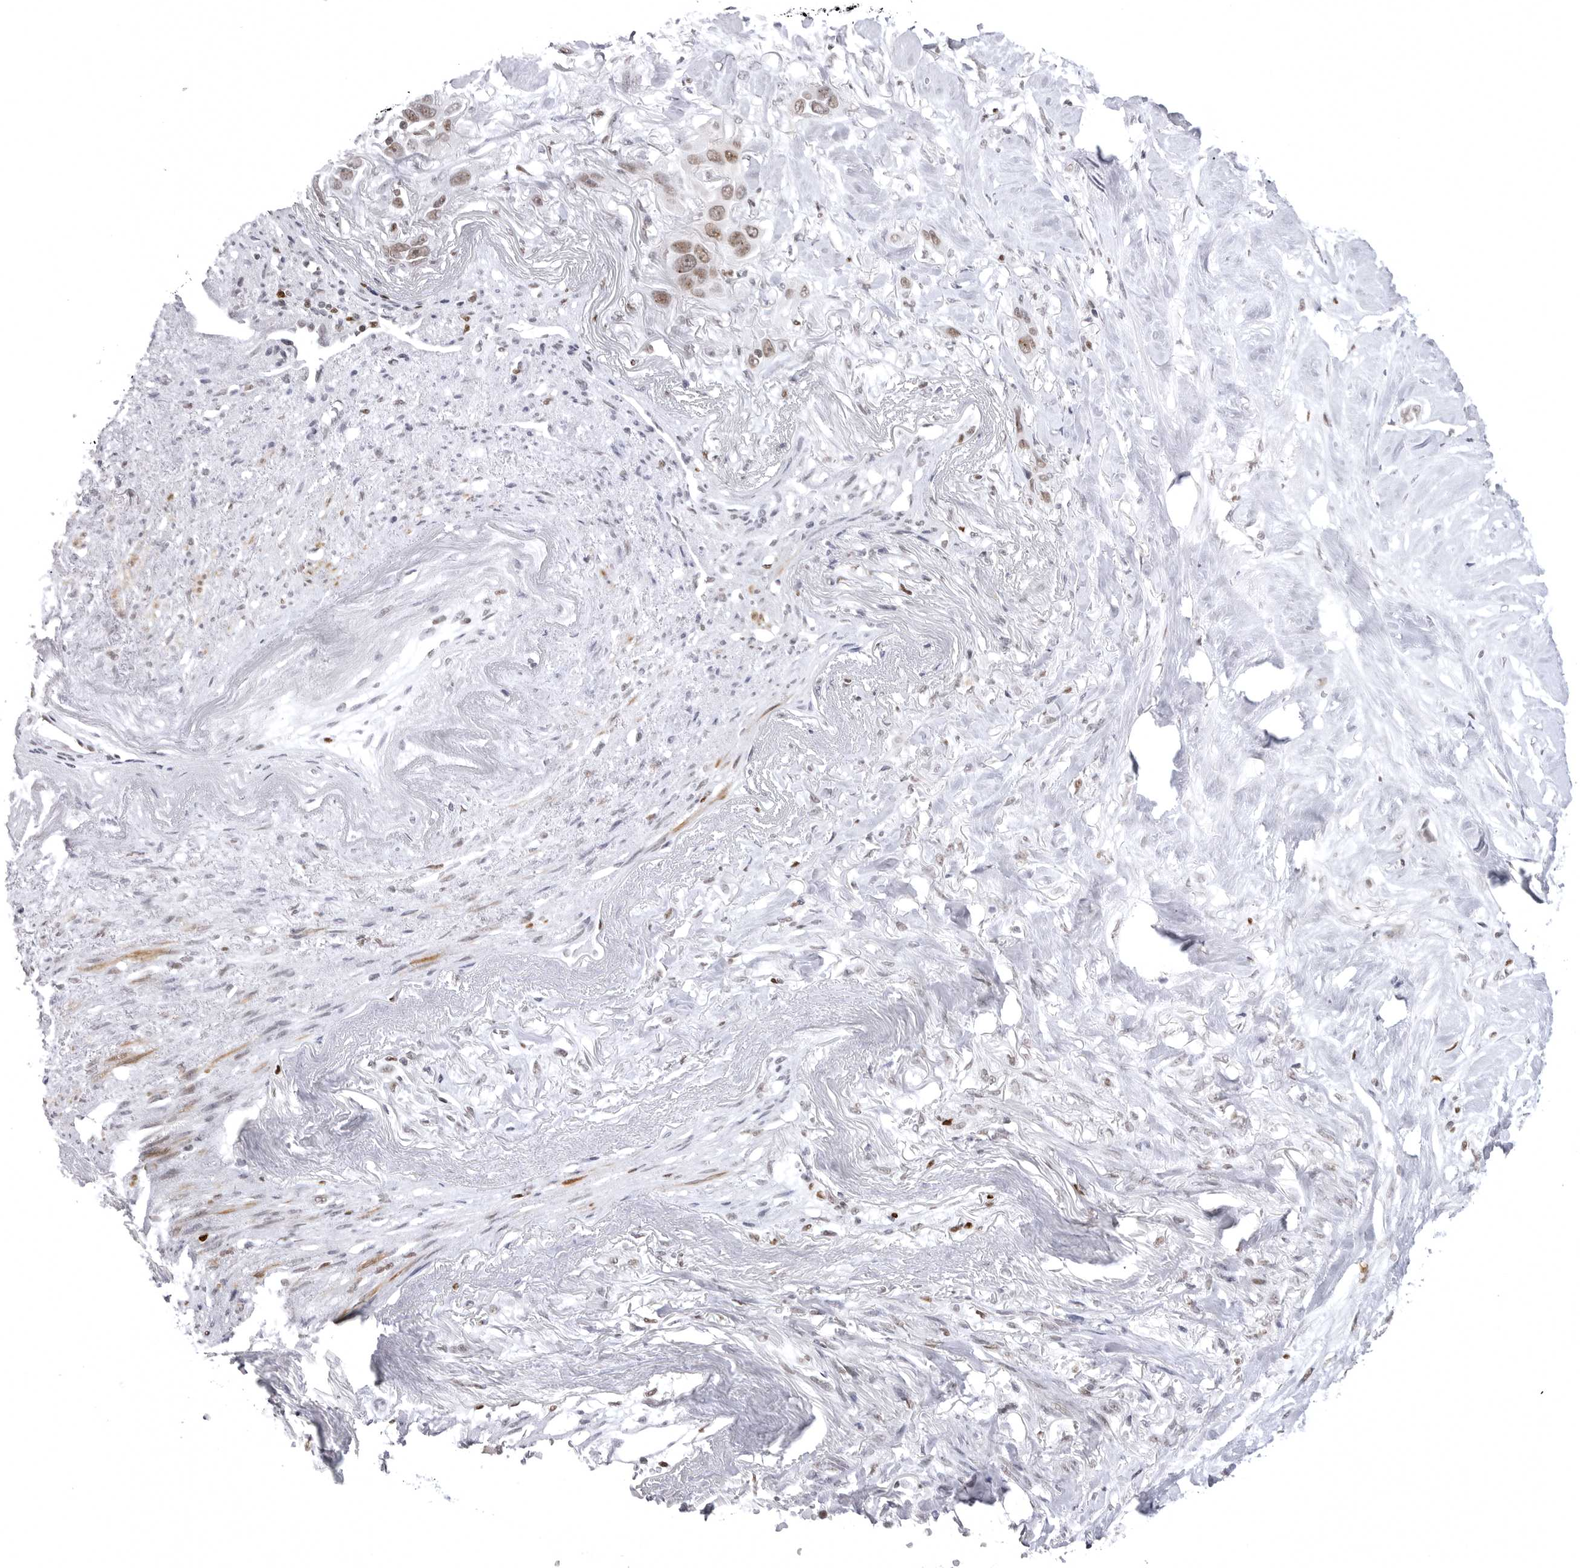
{"staining": {"intensity": "weak", "quantity": ">75%", "location": "nuclear"}, "tissue": "pancreatic cancer", "cell_type": "Tumor cells", "image_type": "cancer", "snomed": [{"axis": "morphology", "description": "Adenocarcinoma, NOS"}, {"axis": "topography", "description": "Pancreas"}], "caption": "Human pancreatic cancer stained with a protein marker displays weak staining in tumor cells.", "gene": "PTK2B", "patient": {"sex": "female", "age": 60}}